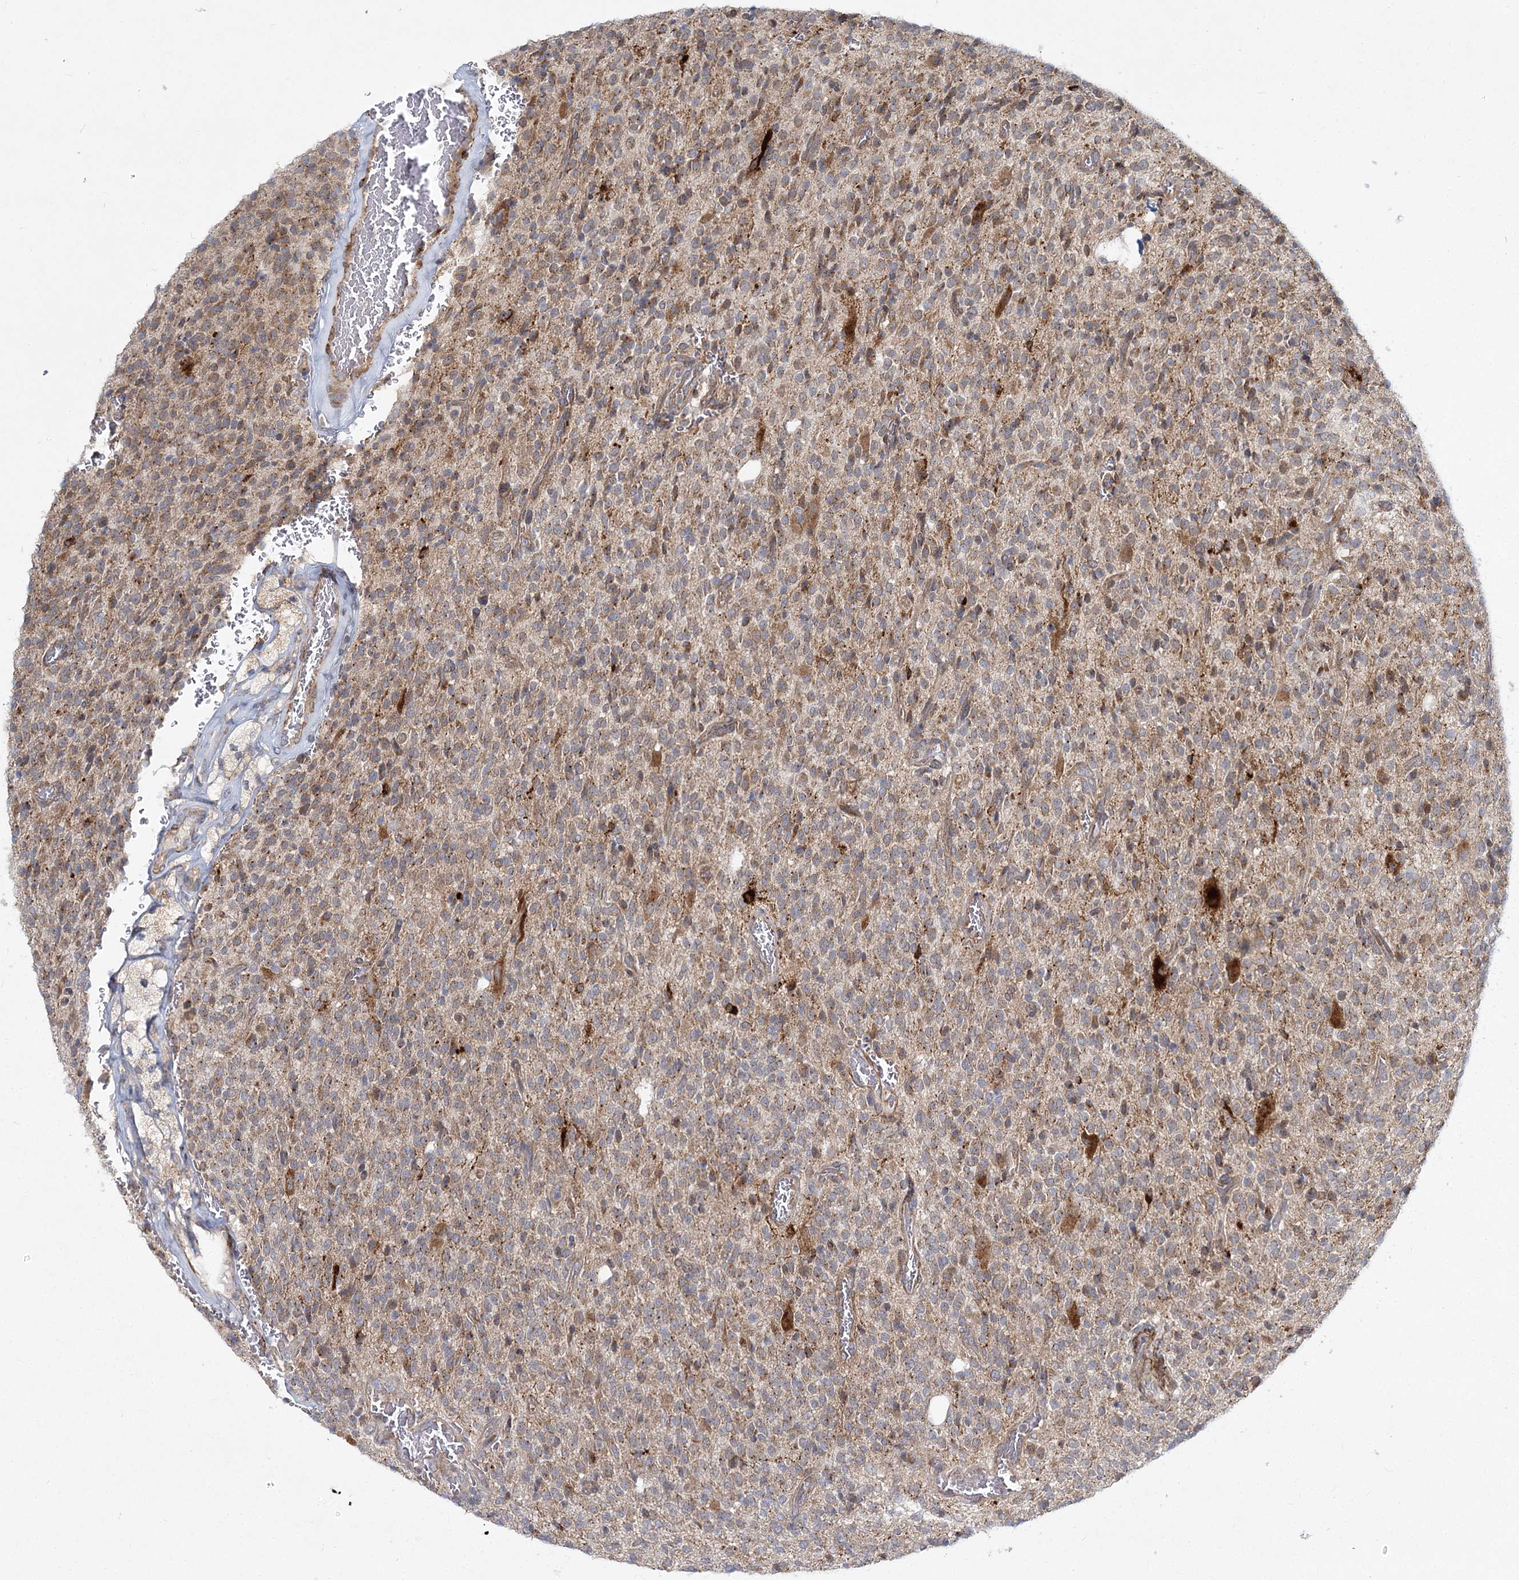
{"staining": {"intensity": "negative", "quantity": "none", "location": "none"}, "tissue": "glioma", "cell_type": "Tumor cells", "image_type": "cancer", "snomed": [{"axis": "morphology", "description": "Glioma, malignant, High grade"}, {"axis": "topography", "description": "Brain"}], "caption": "The IHC image has no significant staining in tumor cells of high-grade glioma (malignant) tissue.", "gene": "NBAS", "patient": {"sex": "male", "age": 34}}